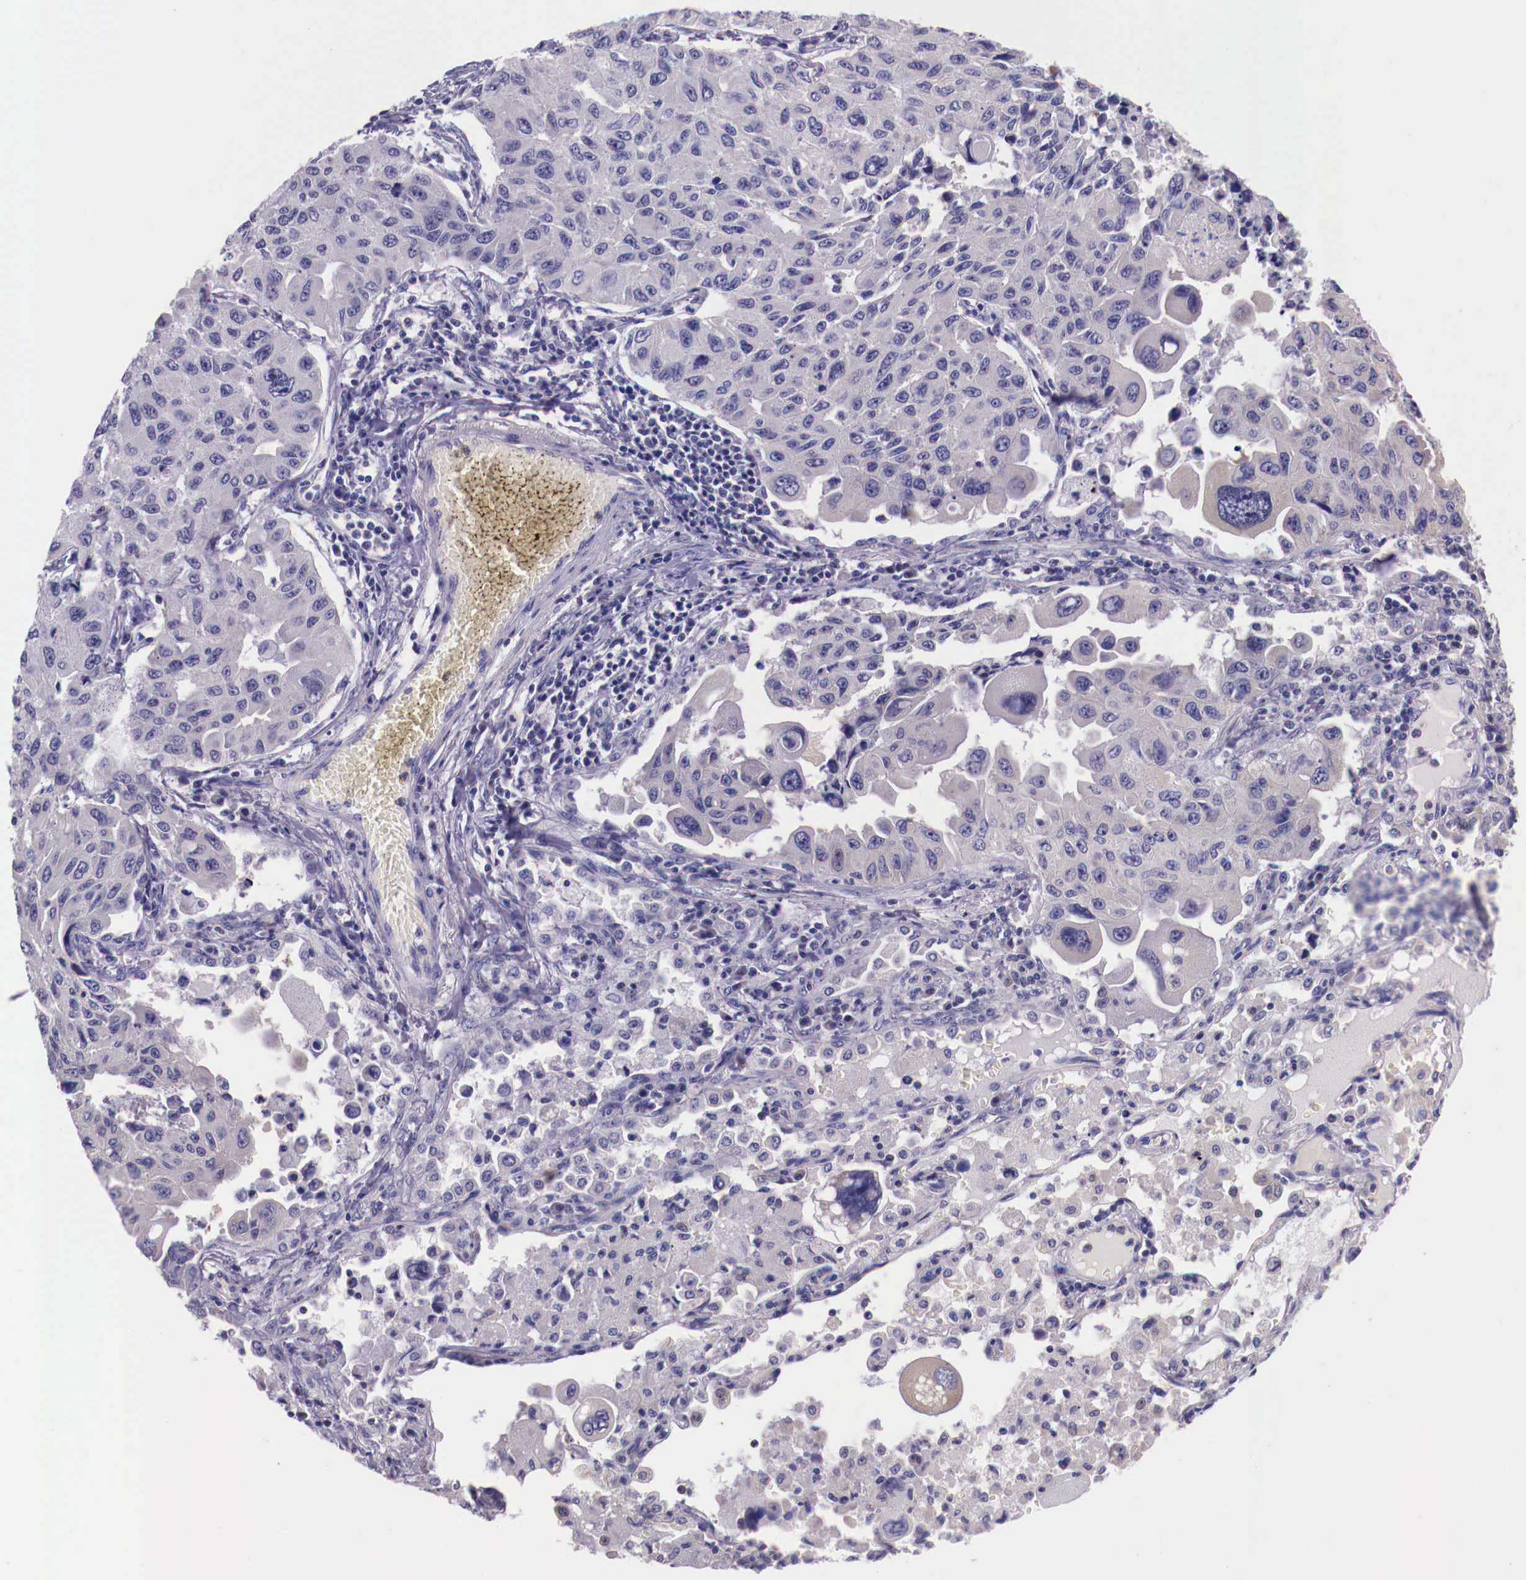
{"staining": {"intensity": "weak", "quantity": "25%-75%", "location": "cytoplasmic/membranous"}, "tissue": "lung cancer", "cell_type": "Tumor cells", "image_type": "cancer", "snomed": [{"axis": "morphology", "description": "Adenocarcinoma, NOS"}, {"axis": "topography", "description": "Lung"}], "caption": "Human lung adenocarcinoma stained with a protein marker shows weak staining in tumor cells.", "gene": "GRIPAP1", "patient": {"sex": "male", "age": 64}}